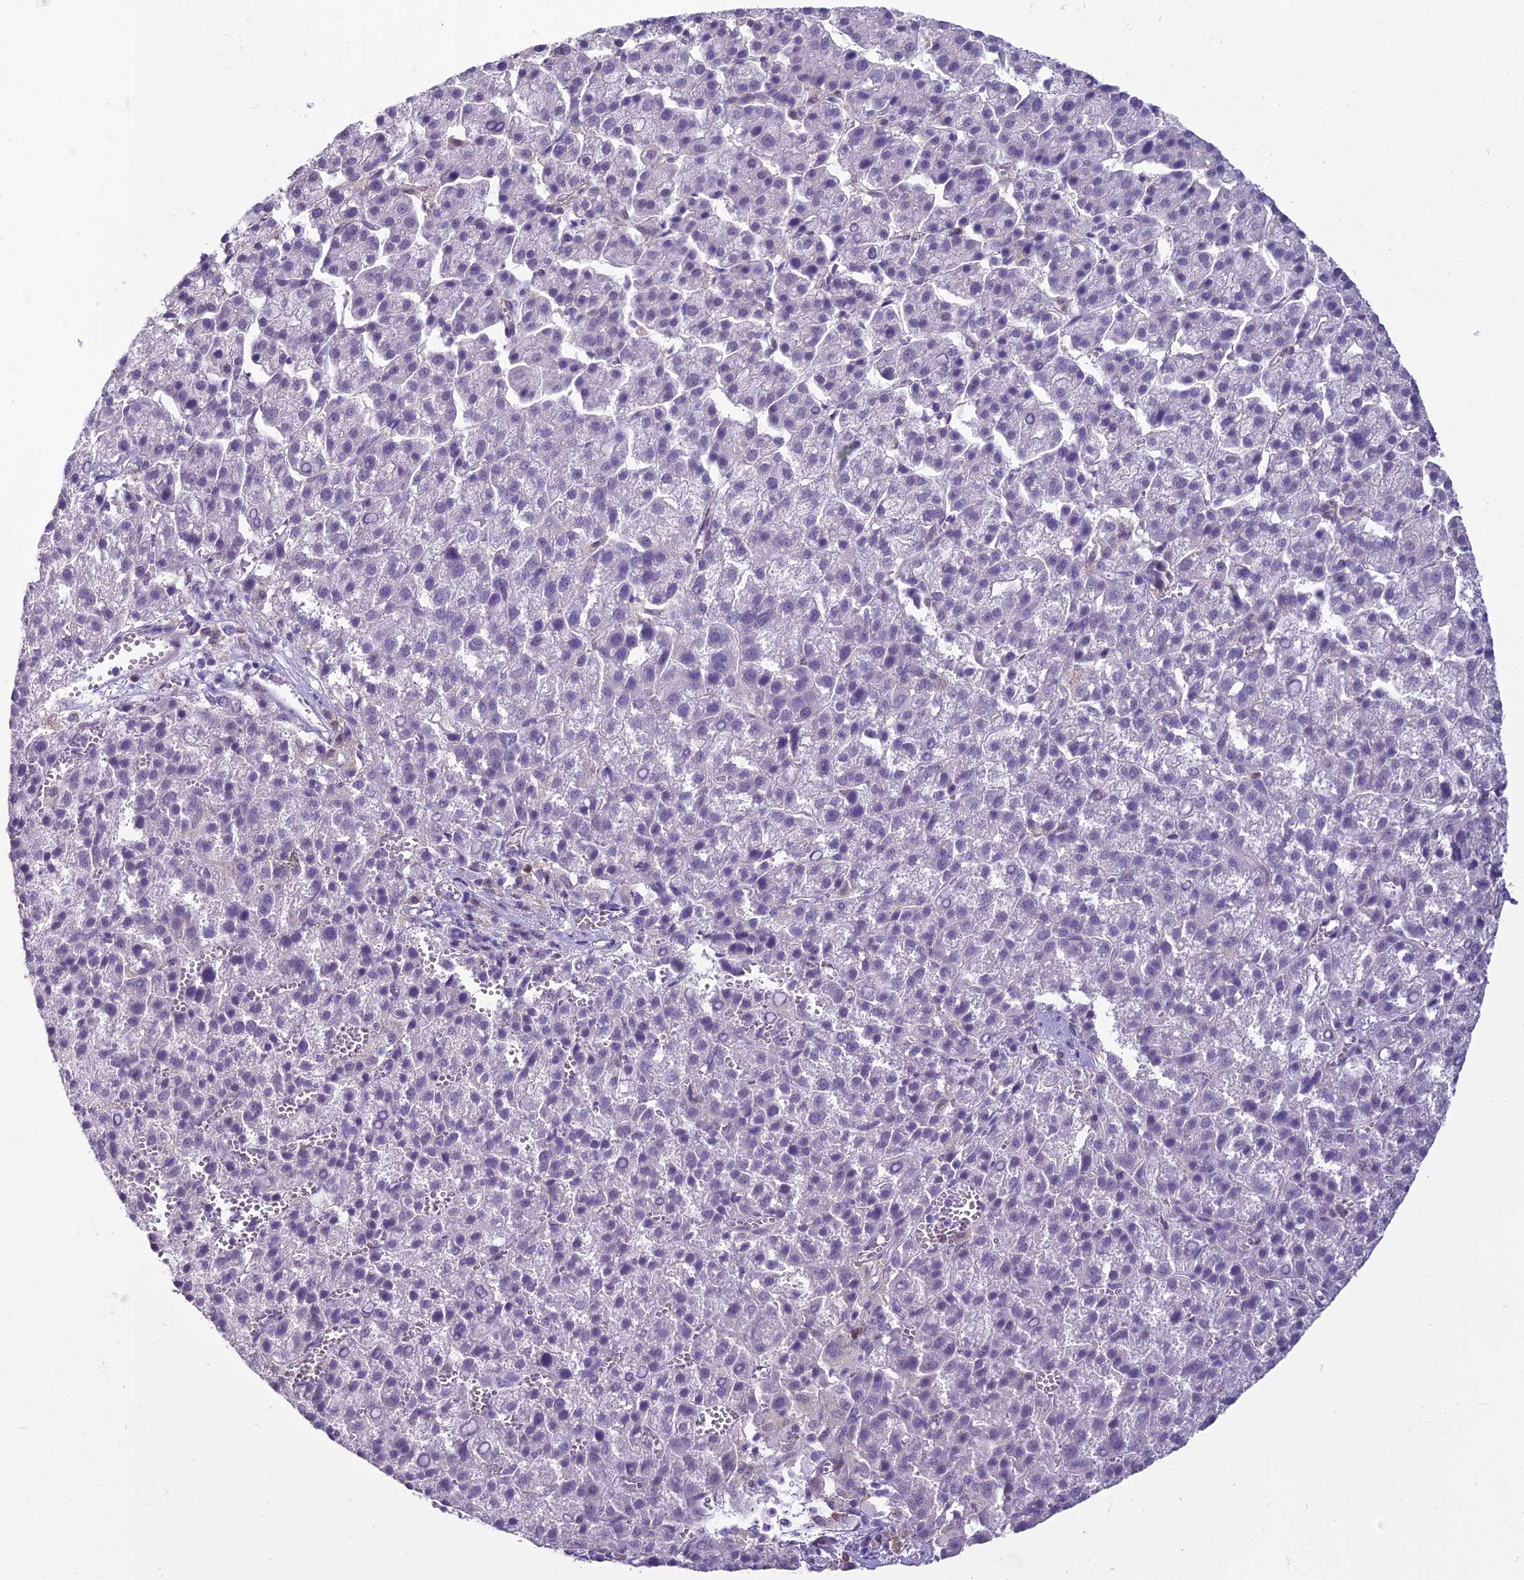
{"staining": {"intensity": "negative", "quantity": "none", "location": "none"}, "tissue": "liver cancer", "cell_type": "Tumor cells", "image_type": "cancer", "snomed": [{"axis": "morphology", "description": "Carcinoma, Hepatocellular, NOS"}, {"axis": "topography", "description": "Liver"}], "caption": "This photomicrograph is of liver cancer stained with immunohistochemistry to label a protein in brown with the nuclei are counter-stained blue. There is no staining in tumor cells.", "gene": "BLNK", "patient": {"sex": "female", "age": 58}}